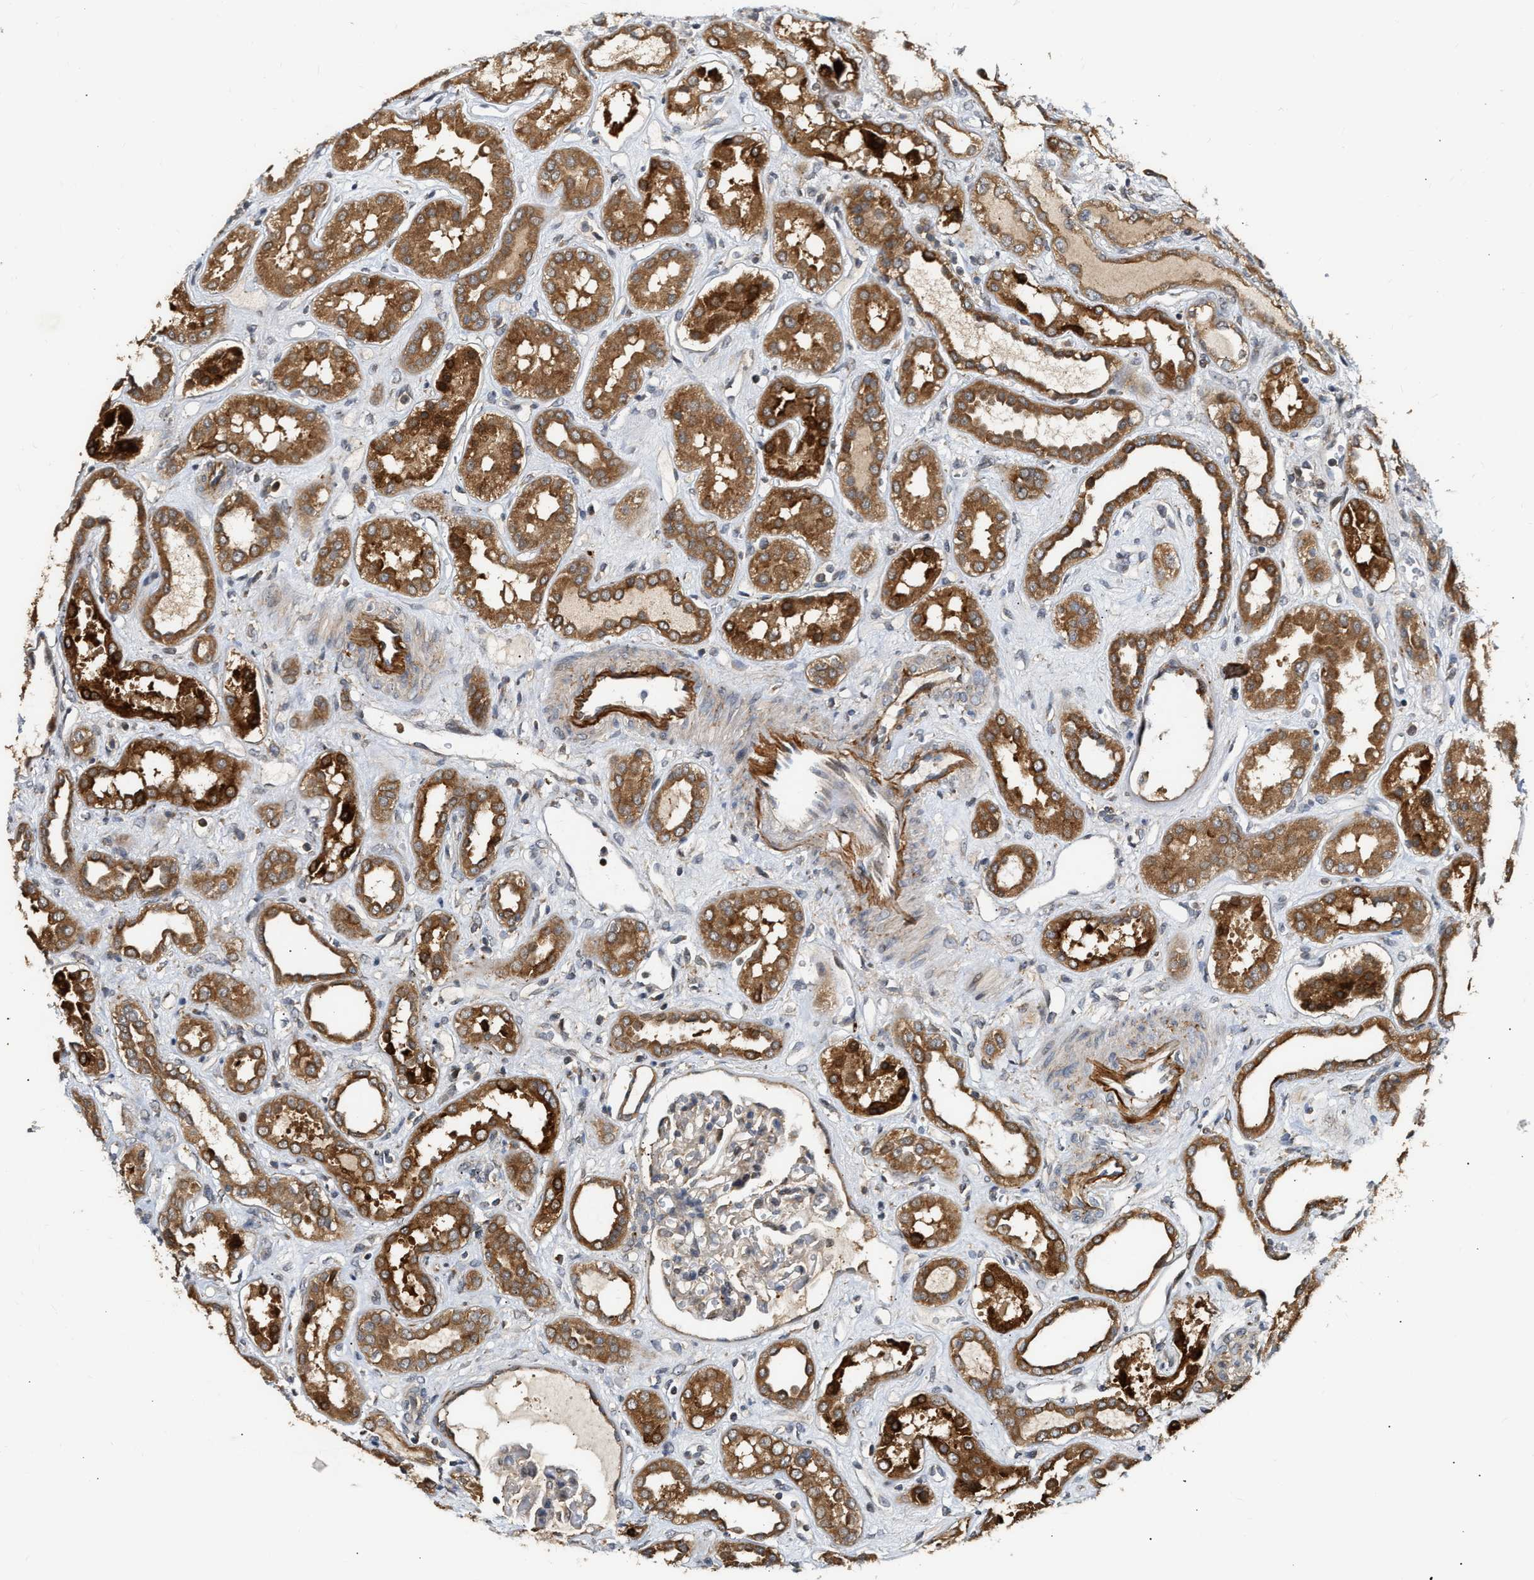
{"staining": {"intensity": "moderate", "quantity": "<25%", "location": "cytoplasmic/membranous"}, "tissue": "kidney", "cell_type": "Cells in glomeruli", "image_type": "normal", "snomed": [{"axis": "morphology", "description": "Normal tissue, NOS"}, {"axis": "topography", "description": "Kidney"}], "caption": "Normal kidney demonstrates moderate cytoplasmic/membranous expression in about <25% of cells in glomeruli, visualized by immunohistochemistry.", "gene": "EXTL2", "patient": {"sex": "male", "age": 59}}